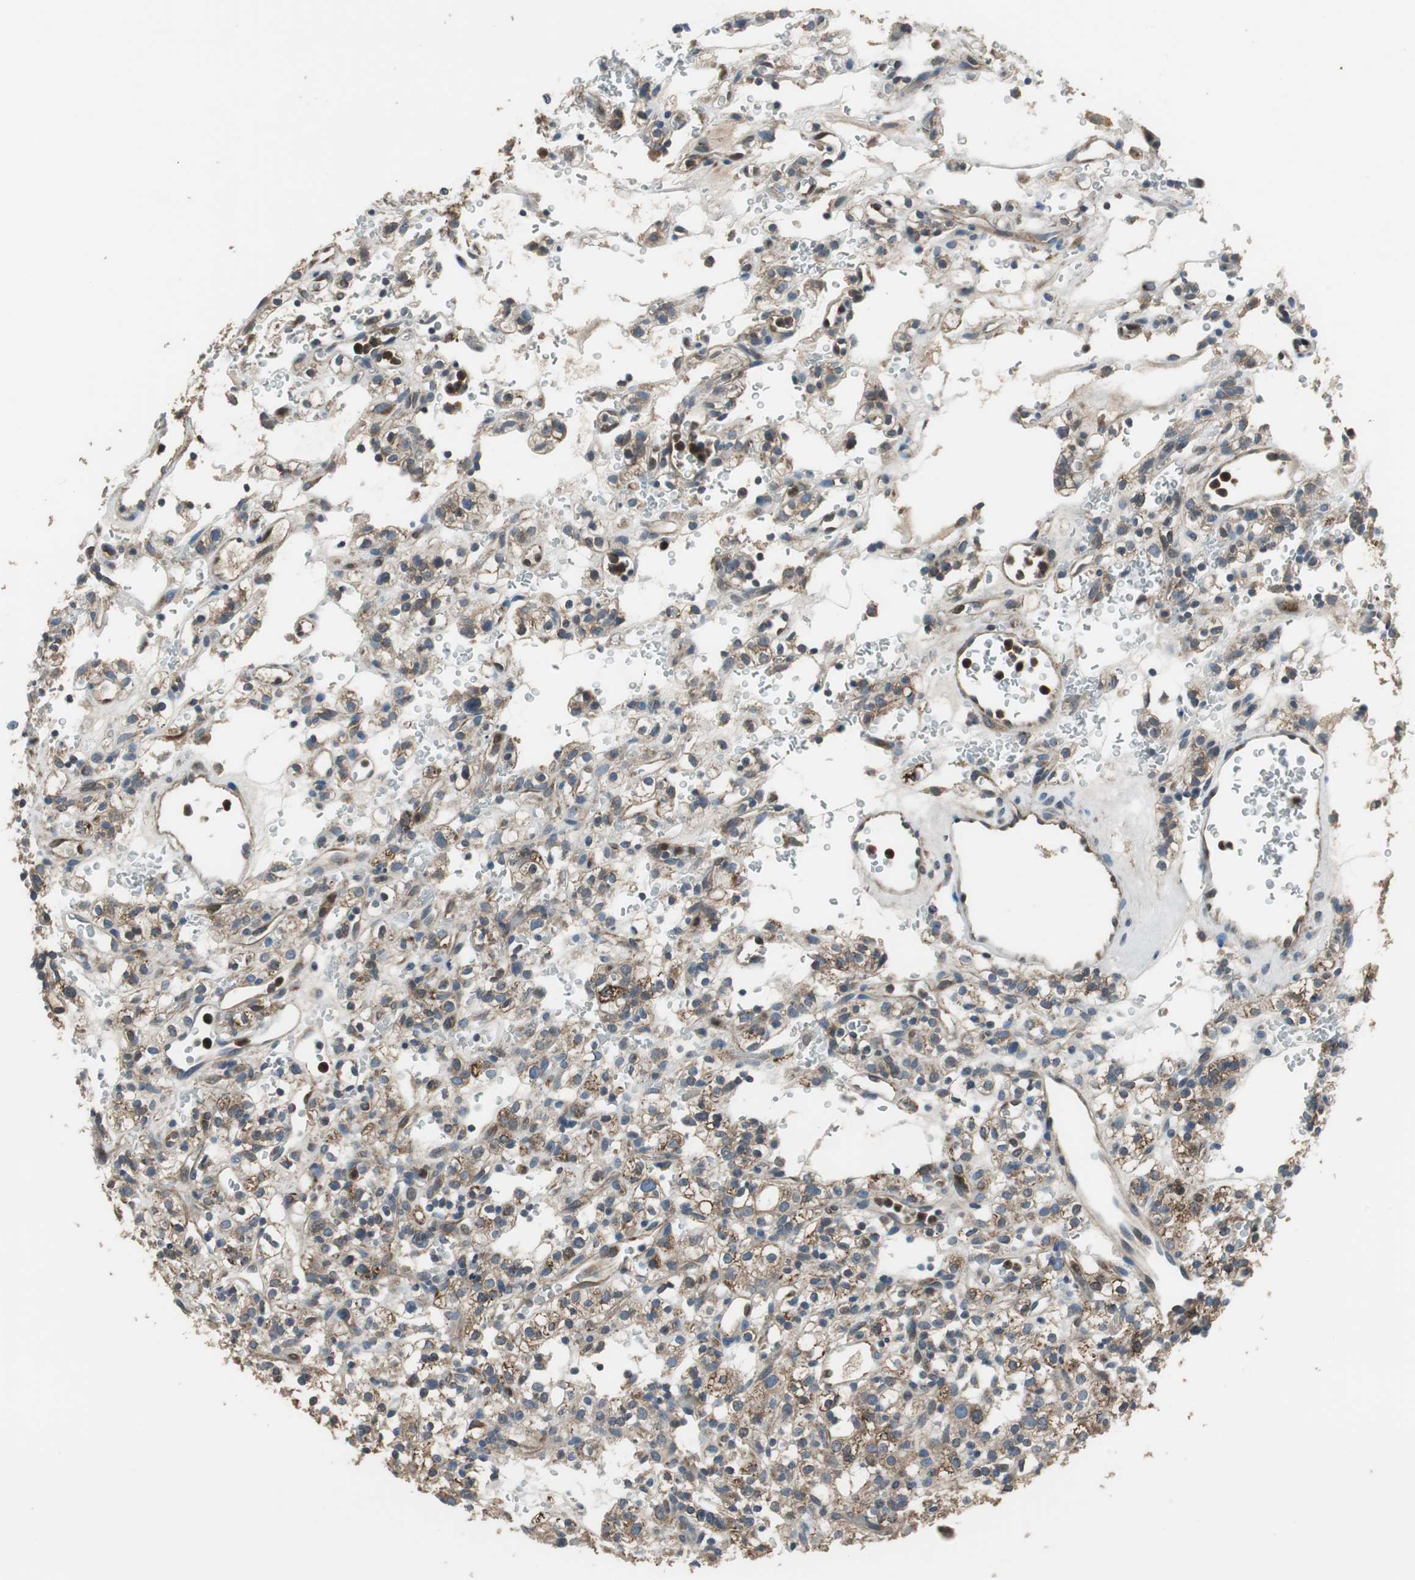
{"staining": {"intensity": "moderate", "quantity": ">75%", "location": "cytoplasmic/membranous,nuclear"}, "tissue": "renal cancer", "cell_type": "Tumor cells", "image_type": "cancer", "snomed": [{"axis": "morphology", "description": "Normal tissue, NOS"}, {"axis": "morphology", "description": "Adenocarcinoma, NOS"}, {"axis": "topography", "description": "Kidney"}], "caption": "This is a histology image of immunohistochemistry (IHC) staining of renal adenocarcinoma, which shows moderate positivity in the cytoplasmic/membranous and nuclear of tumor cells.", "gene": "PI4KB", "patient": {"sex": "female", "age": 72}}